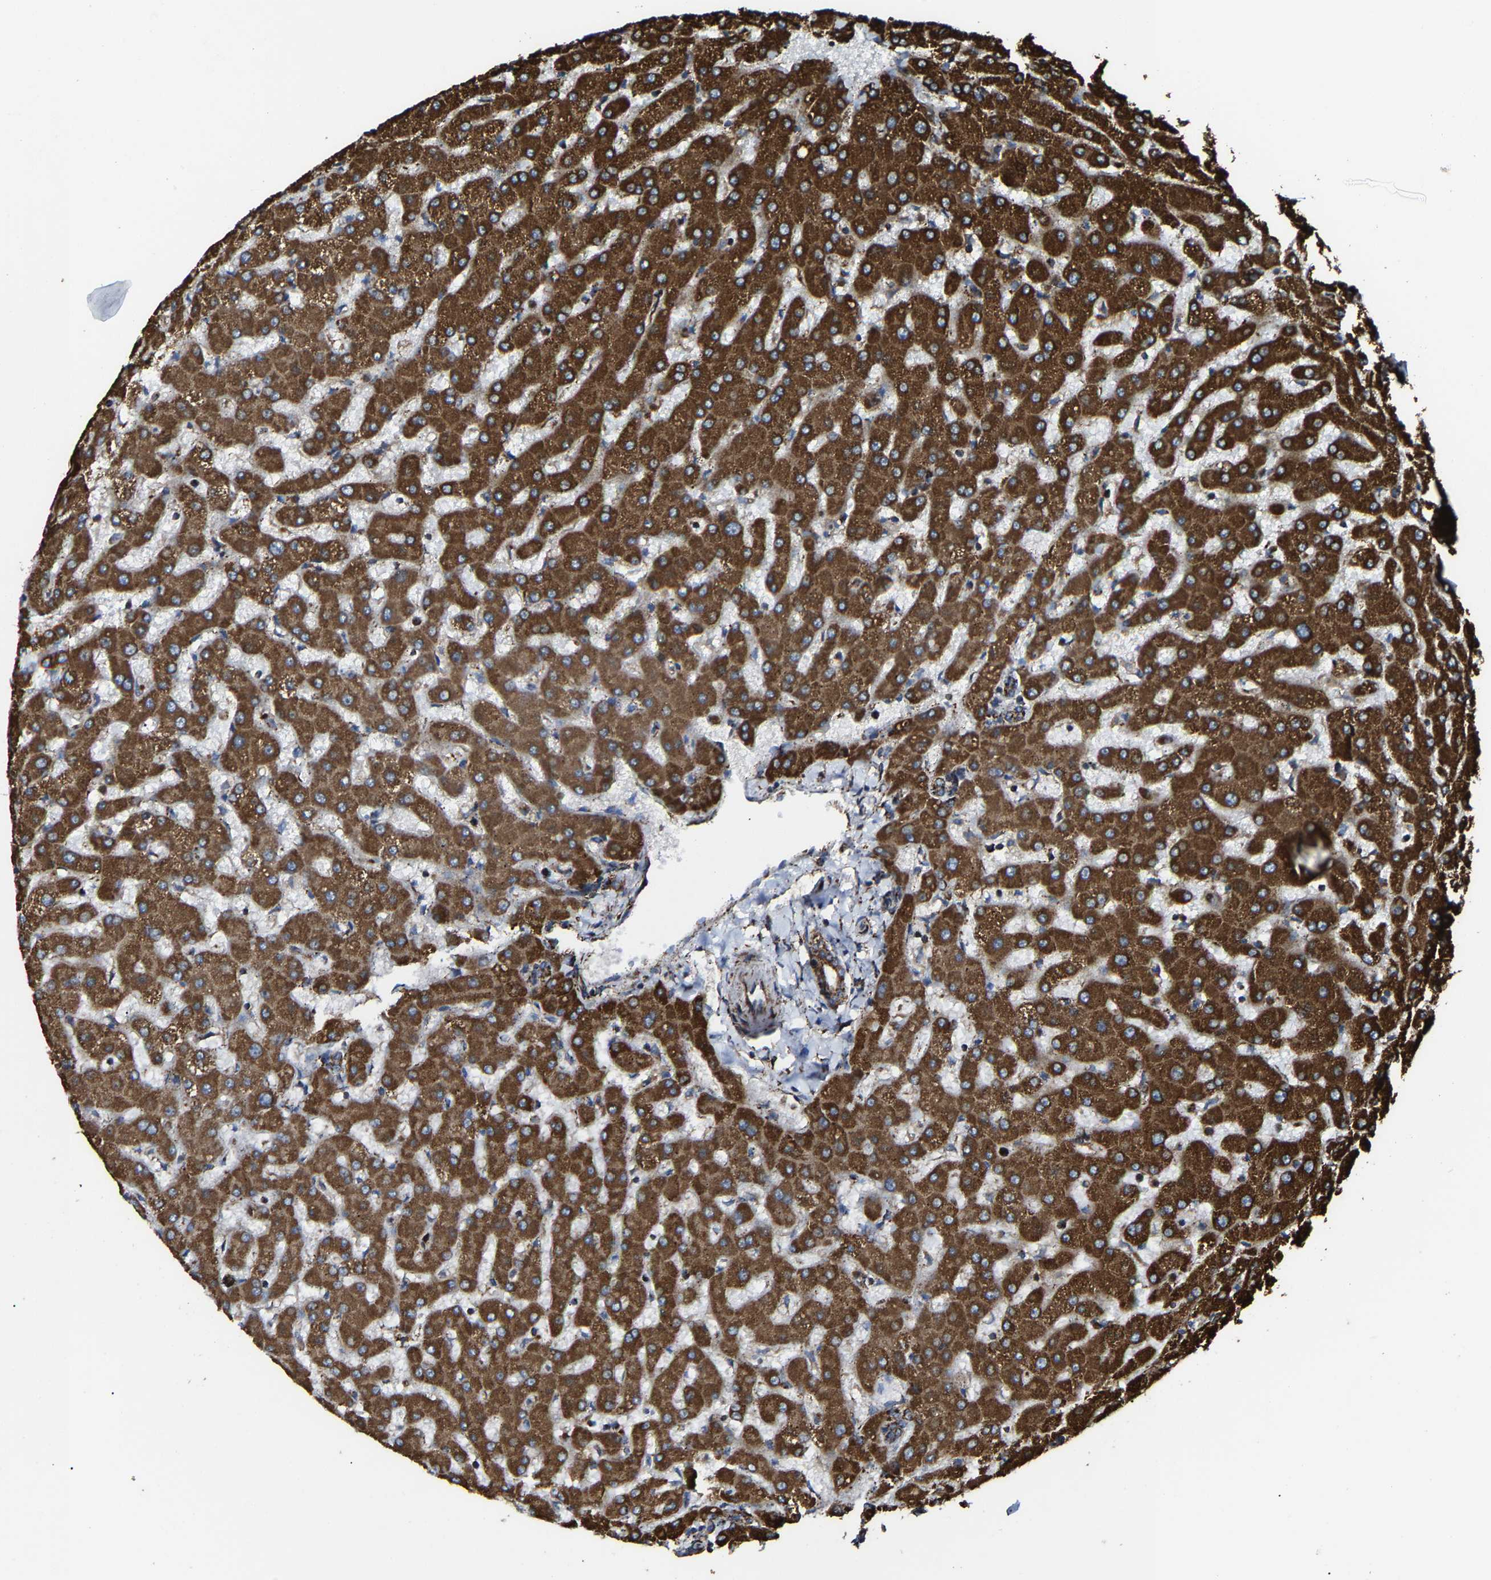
{"staining": {"intensity": "moderate", "quantity": ">75%", "location": "cytoplasmic/membranous"}, "tissue": "liver", "cell_type": "Cholangiocytes", "image_type": "normal", "snomed": [{"axis": "morphology", "description": "Normal tissue, NOS"}, {"axis": "topography", "description": "Liver"}], "caption": "Protein analysis of normal liver exhibits moderate cytoplasmic/membranous staining in approximately >75% of cholangiocytes. (DAB (3,3'-diaminobenzidine) = brown stain, brightfield microscopy at high magnification).", "gene": "NDUFV3", "patient": {"sex": "female", "age": 63}}